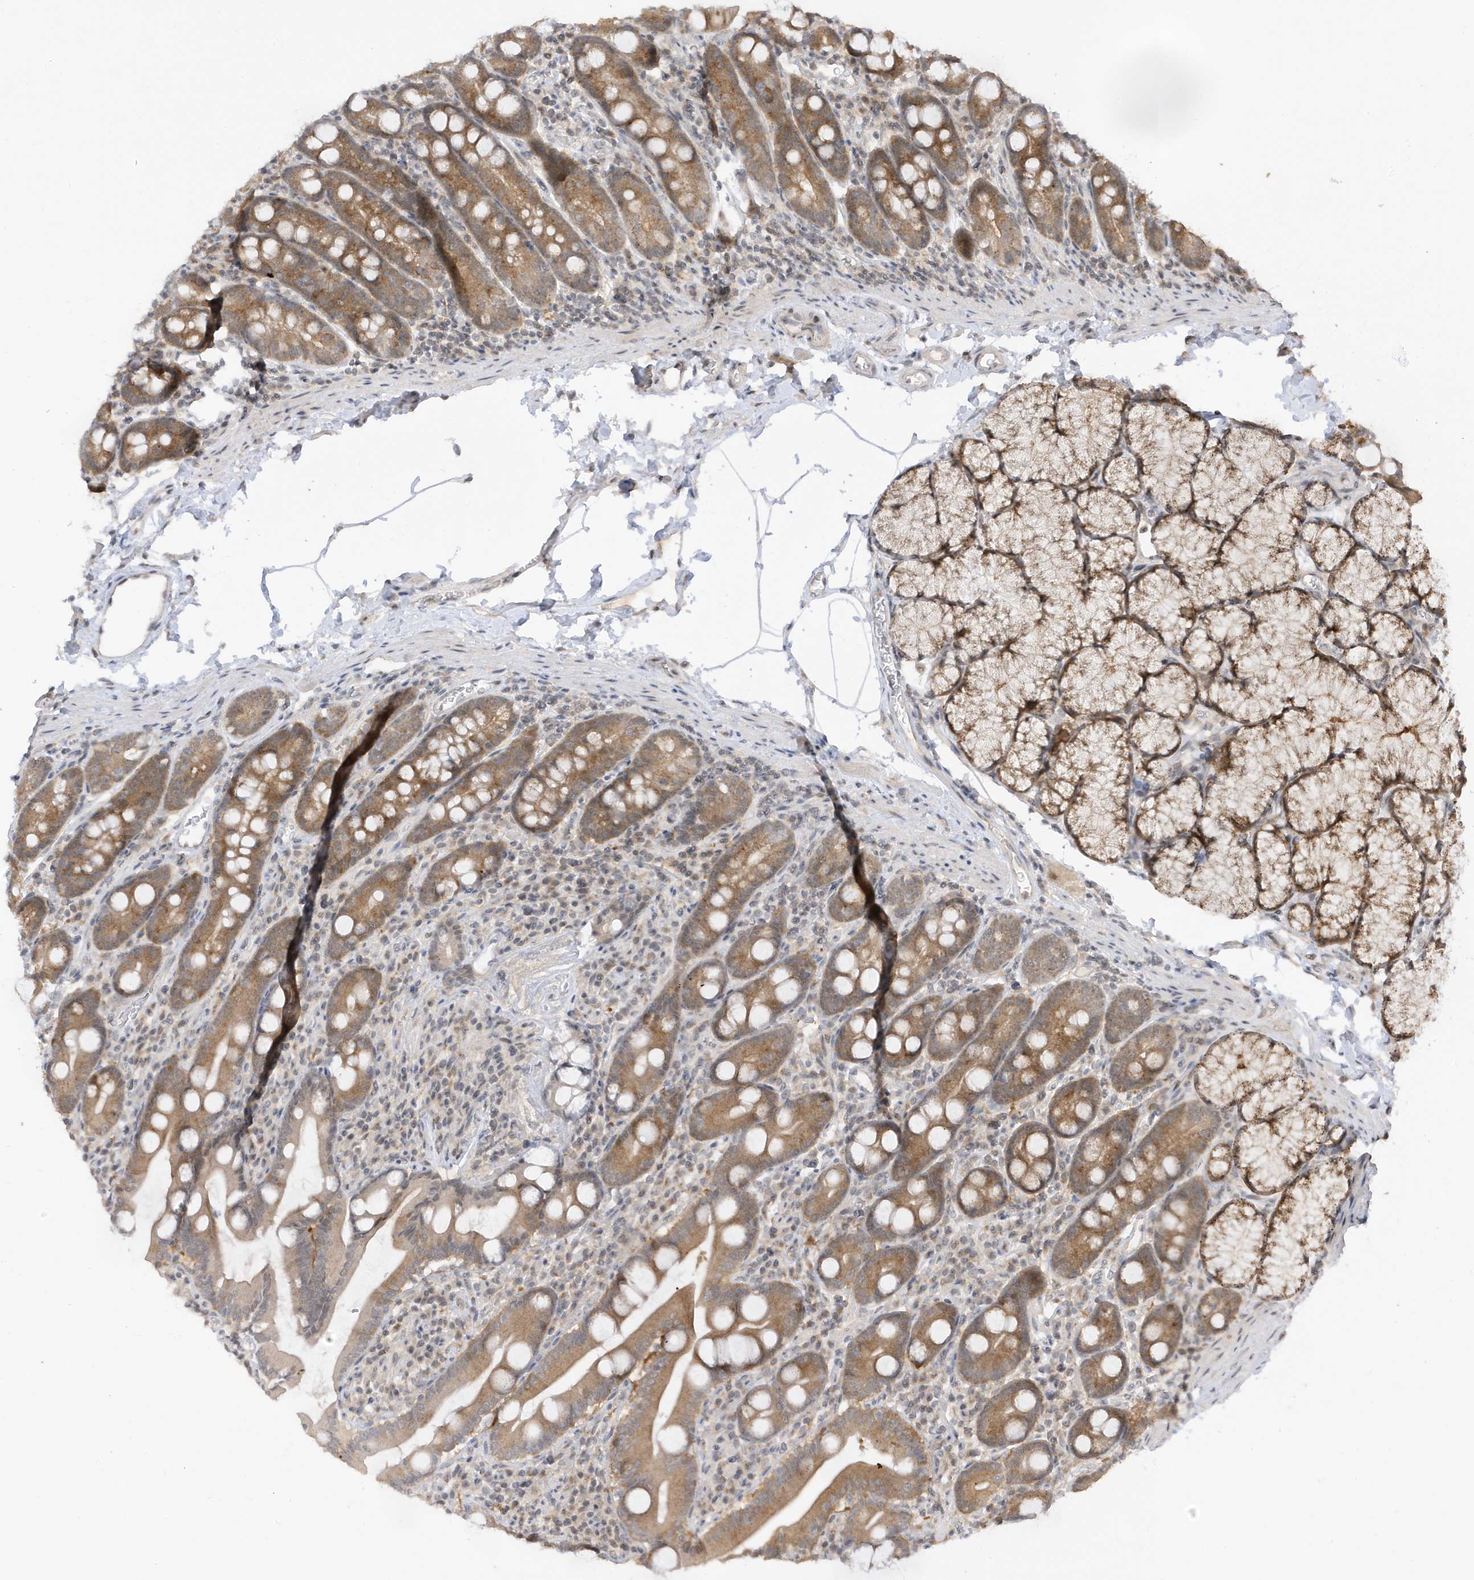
{"staining": {"intensity": "moderate", "quantity": ">75%", "location": "cytoplasmic/membranous"}, "tissue": "duodenum", "cell_type": "Glandular cells", "image_type": "normal", "snomed": [{"axis": "morphology", "description": "Normal tissue, NOS"}, {"axis": "topography", "description": "Duodenum"}], "caption": "IHC of unremarkable duodenum shows medium levels of moderate cytoplasmic/membranous staining in about >75% of glandular cells. Using DAB (3,3'-diaminobenzidine) (brown) and hematoxylin (blue) stains, captured at high magnification using brightfield microscopy.", "gene": "TAB3", "patient": {"sex": "male", "age": 35}}